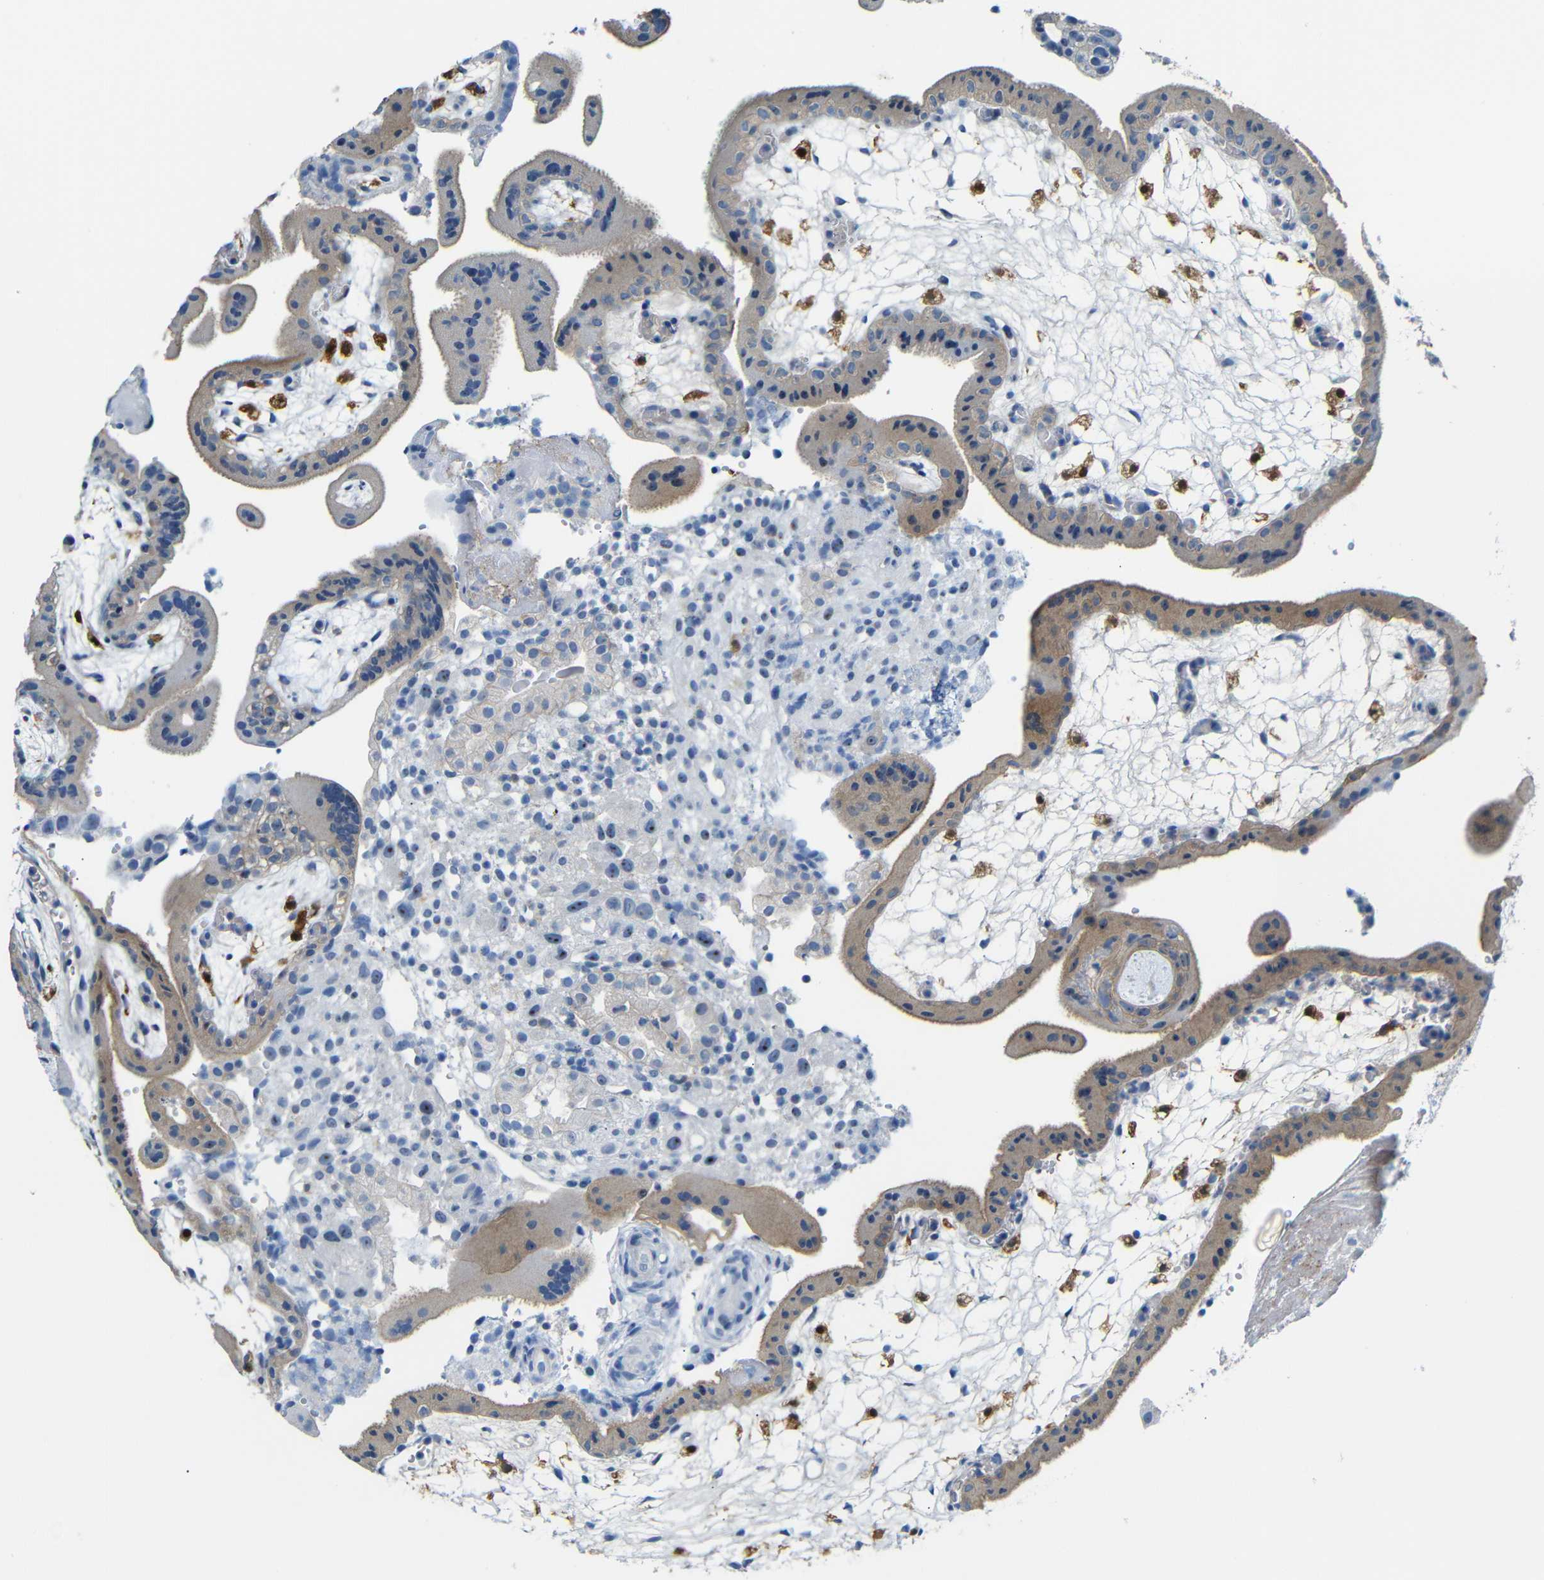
{"staining": {"intensity": "moderate", "quantity": ">75%", "location": "cytoplasmic/membranous"}, "tissue": "placenta", "cell_type": "Trophoblastic cells", "image_type": "normal", "snomed": [{"axis": "morphology", "description": "Normal tissue, NOS"}, {"axis": "topography", "description": "Placenta"}], "caption": "This histopathology image displays immunohistochemistry staining of unremarkable human placenta, with medium moderate cytoplasmic/membranous staining in about >75% of trophoblastic cells.", "gene": "C1orf210", "patient": {"sex": "female", "age": 18}}